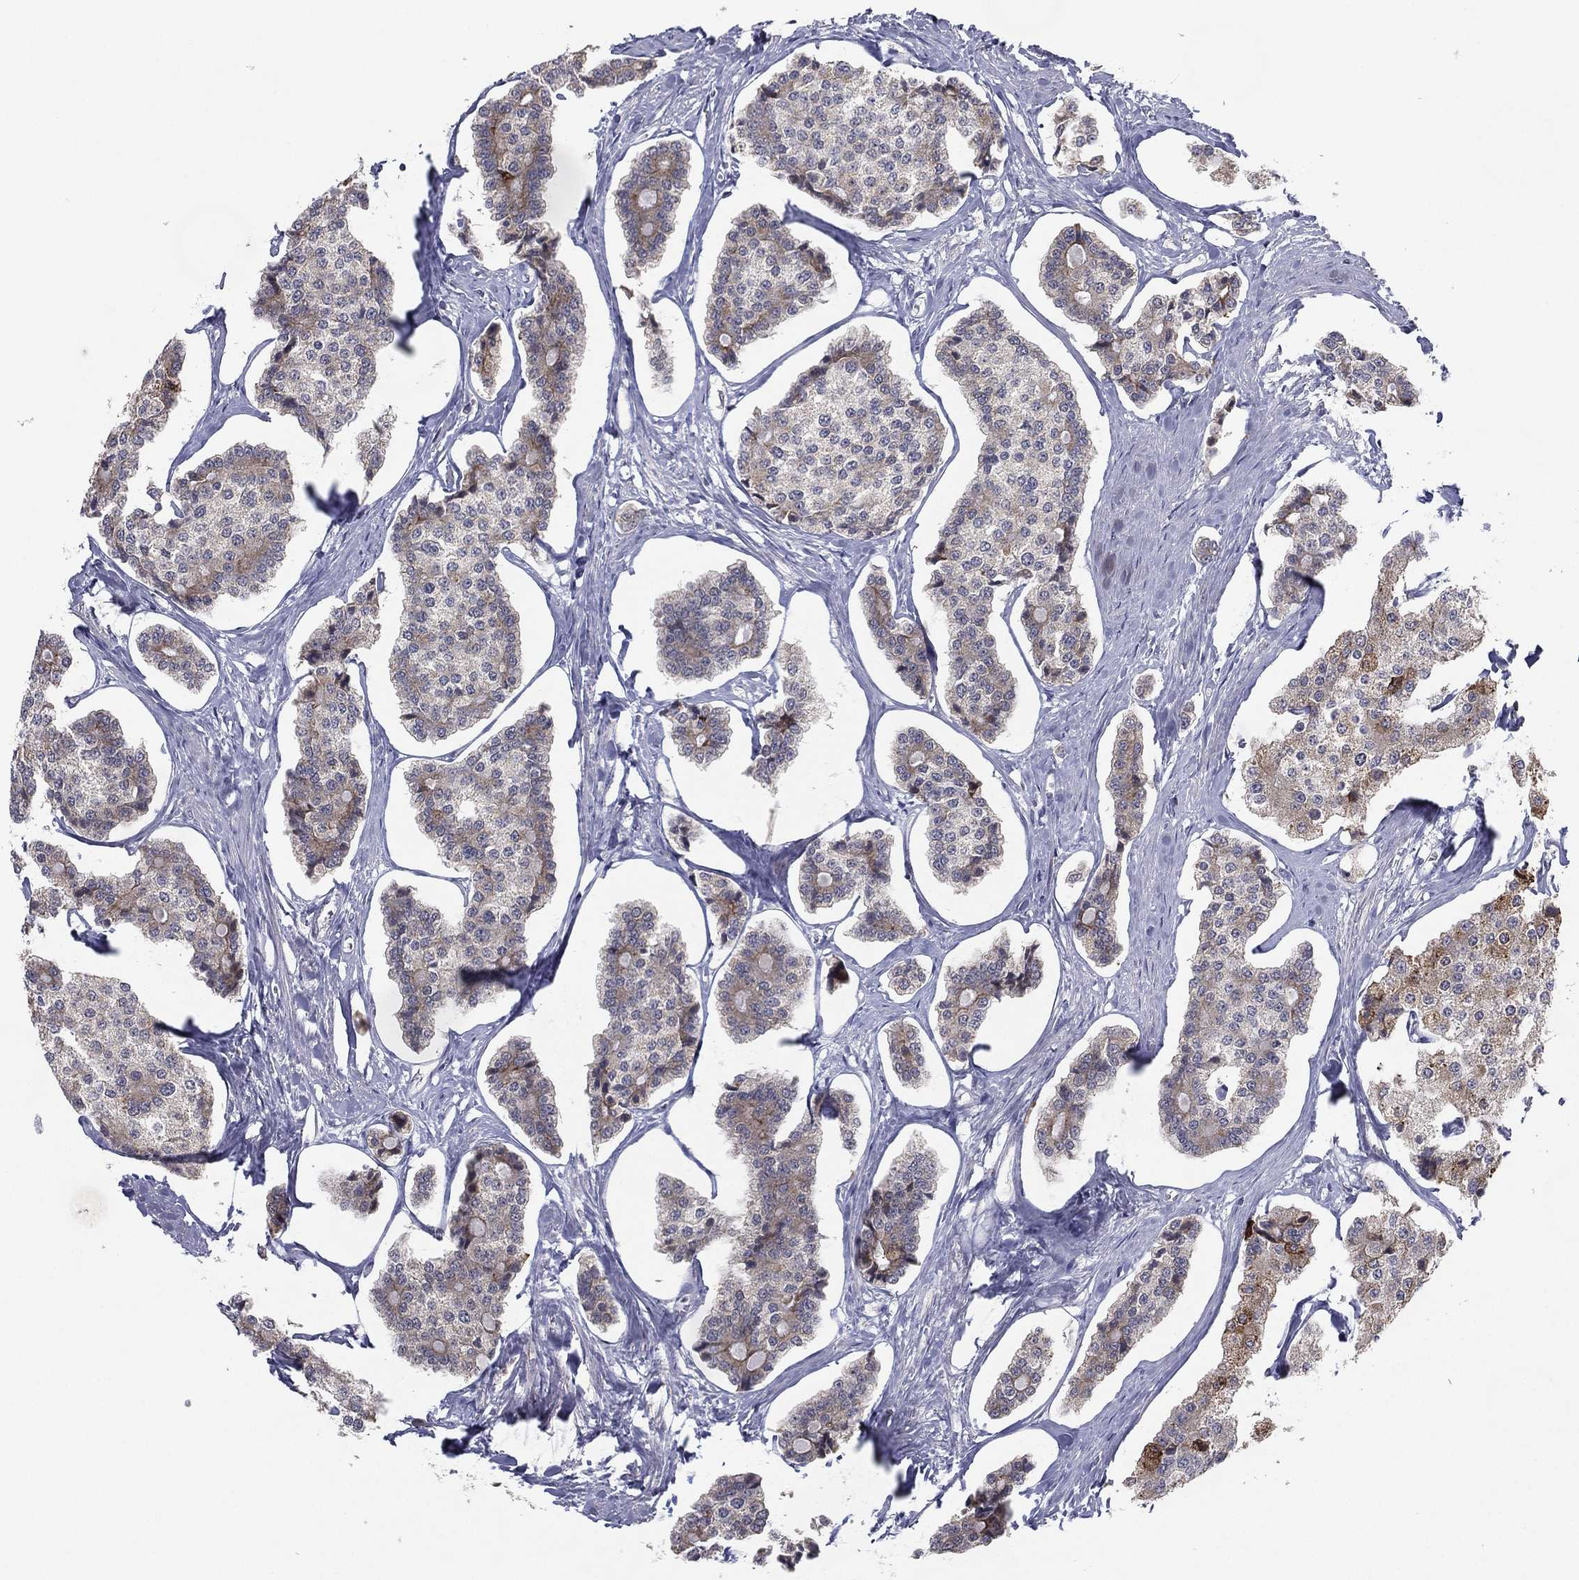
{"staining": {"intensity": "weak", "quantity": "25%-75%", "location": "cytoplasmic/membranous"}, "tissue": "carcinoid", "cell_type": "Tumor cells", "image_type": "cancer", "snomed": [{"axis": "morphology", "description": "Carcinoid, malignant, NOS"}, {"axis": "topography", "description": "Small intestine"}], "caption": "High-magnification brightfield microscopy of carcinoid stained with DAB (brown) and counterstained with hematoxylin (blue). tumor cells exhibit weak cytoplasmic/membranous expression is present in approximately25%-75% of cells.", "gene": "KAT14", "patient": {"sex": "female", "age": 65}}